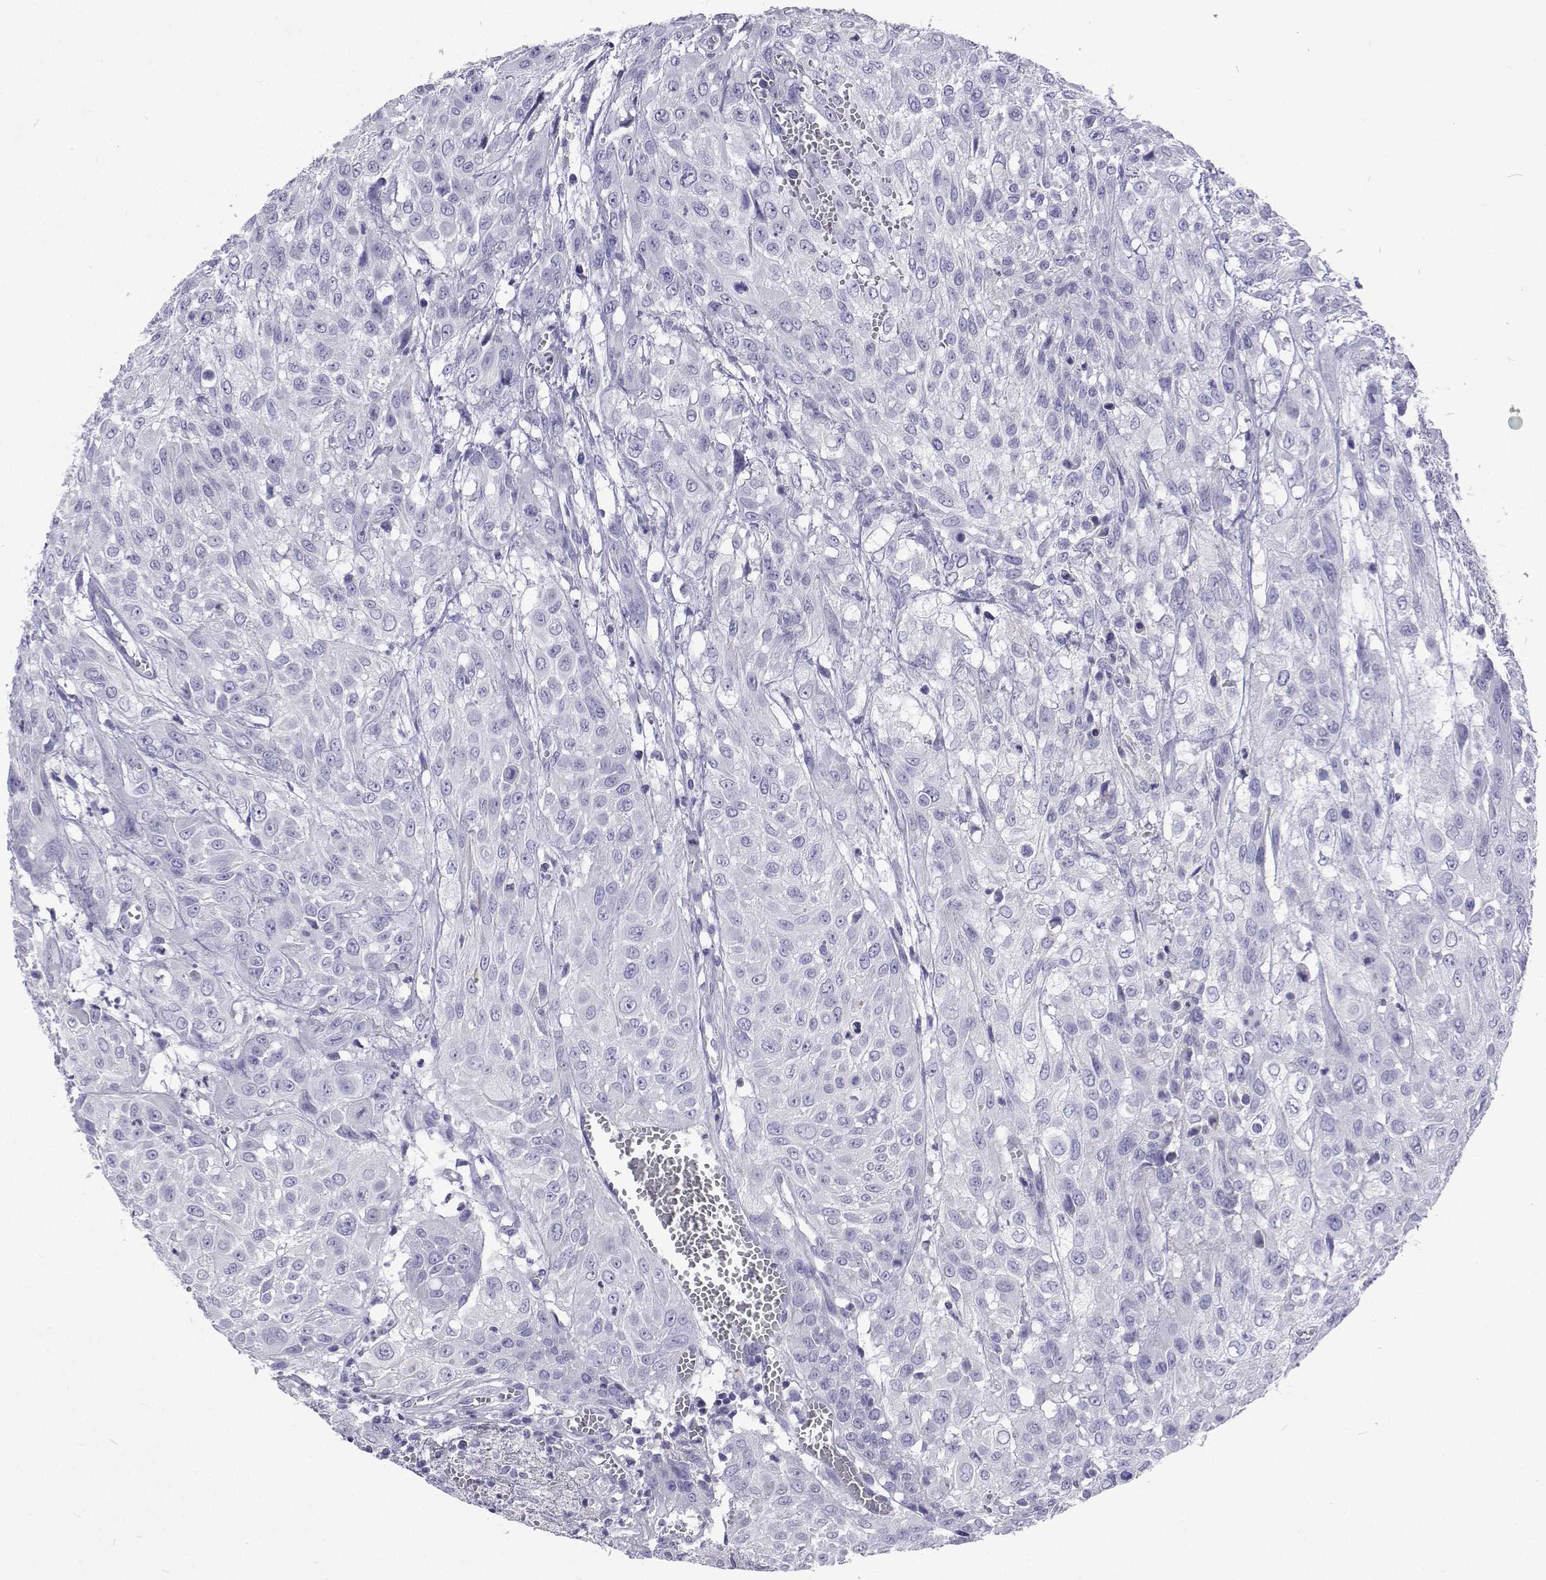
{"staining": {"intensity": "negative", "quantity": "none", "location": "none"}, "tissue": "urothelial cancer", "cell_type": "Tumor cells", "image_type": "cancer", "snomed": [{"axis": "morphology", "description": "Urothelial carcinoma, High grade"}, {"axis": "topography", "description": "Urinary bladder"}], "caption": "An IHC micrograph of urothelial cancer is shown. There is no staining in tumor cells of urothelial cancer.", "gene": "UMODL1", "patient": {"sex": "male", "age": 57}}